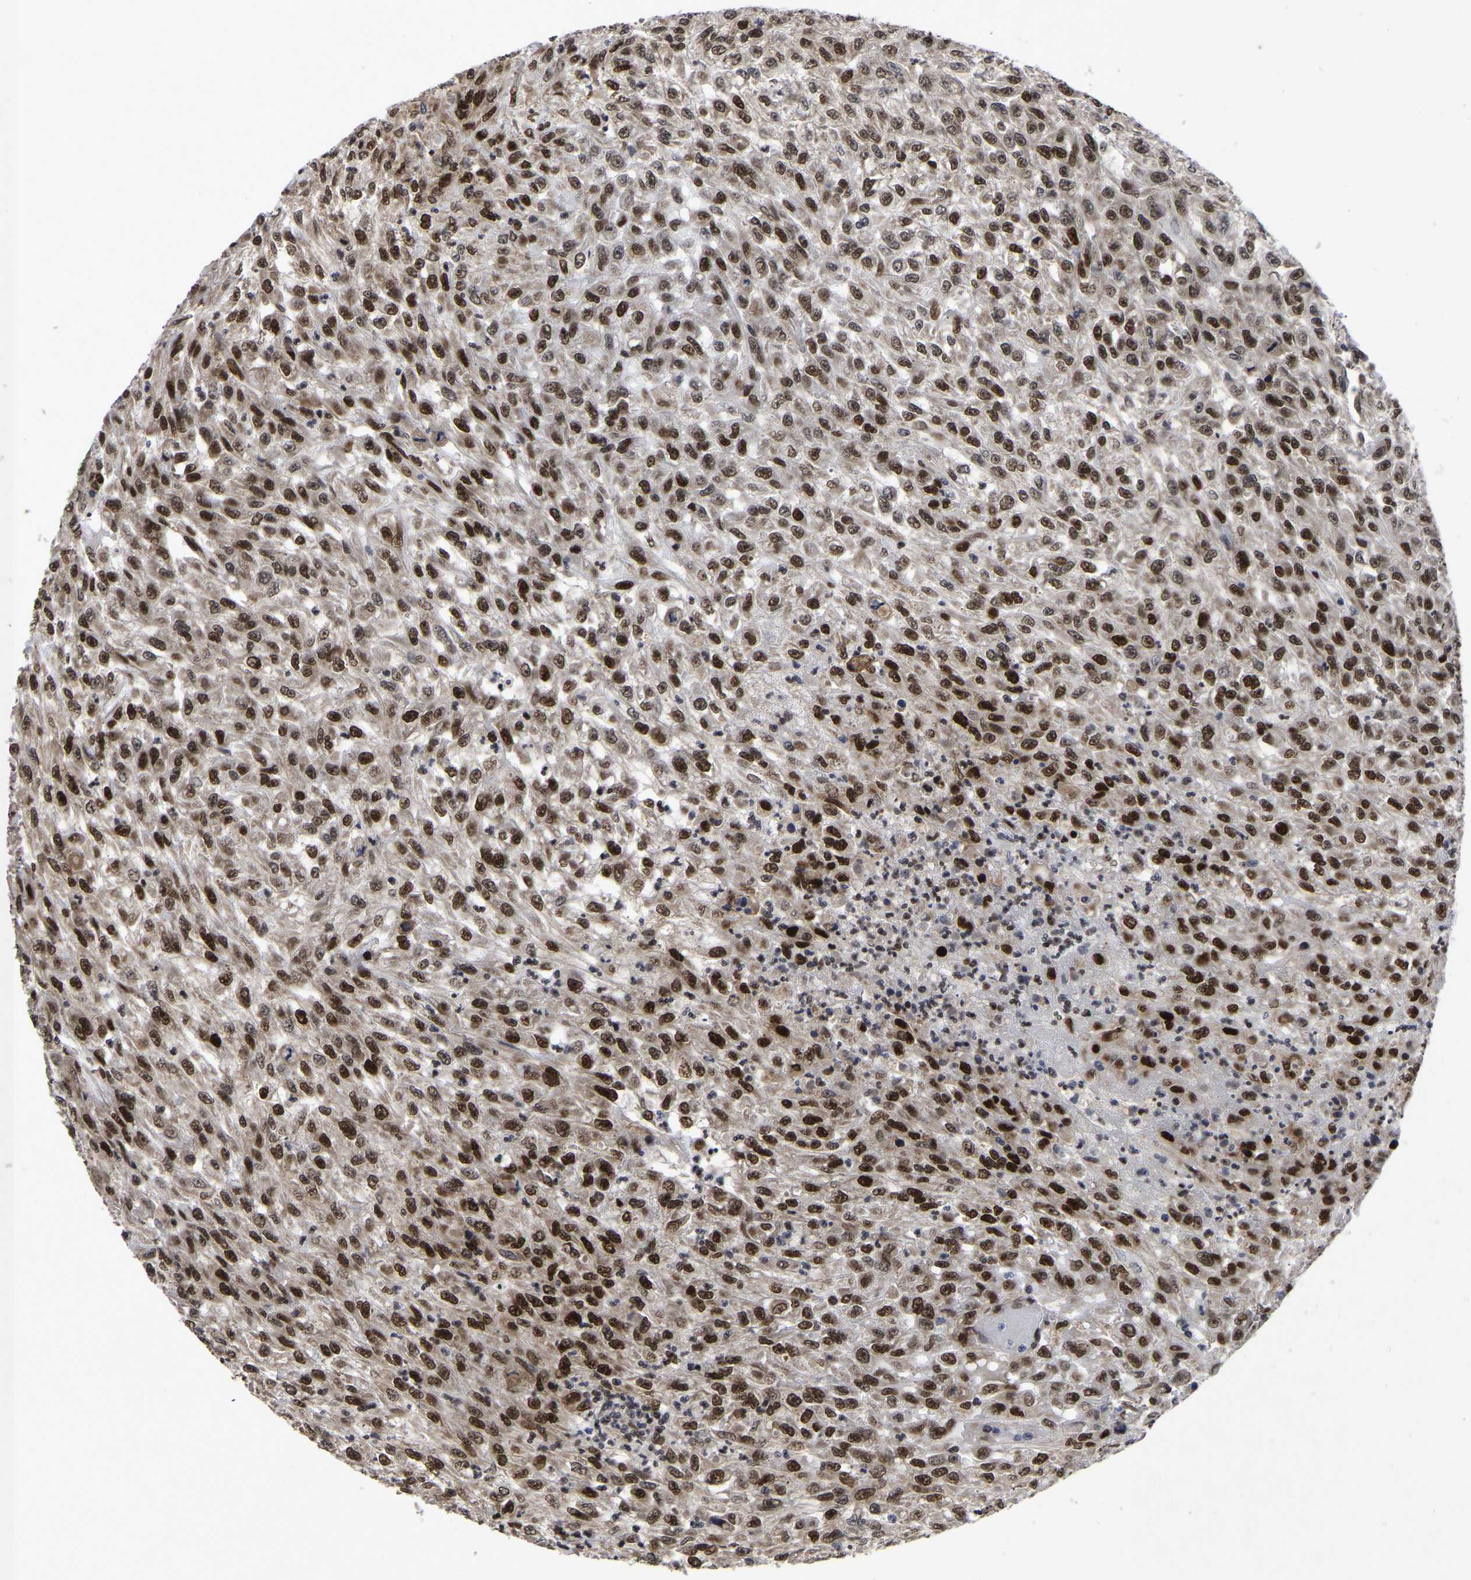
{"staining": {"intensity": "strong", "quantity": ">75%", "location": "nuclear"}, "tissue": "urothelial cancer", "cell_type": "Tumor cells", "image_type": "cancer", "snomed": [{"axis": "morphology", "description": "Urothelial carcinoma, High grade"}, {"axis": "topography", "description": "Urinary bladder"}], "caption": "Immunohistochemical staining of human high-grade urothelial carcinoma exhibits high levels of strong nuclear staining in about >75% of tumor cells. The protein of interest is shown in brown color, while the nuclei are stained blue.", "gene": "JUNB", "patient": {"sex": "male", "age": 46}}